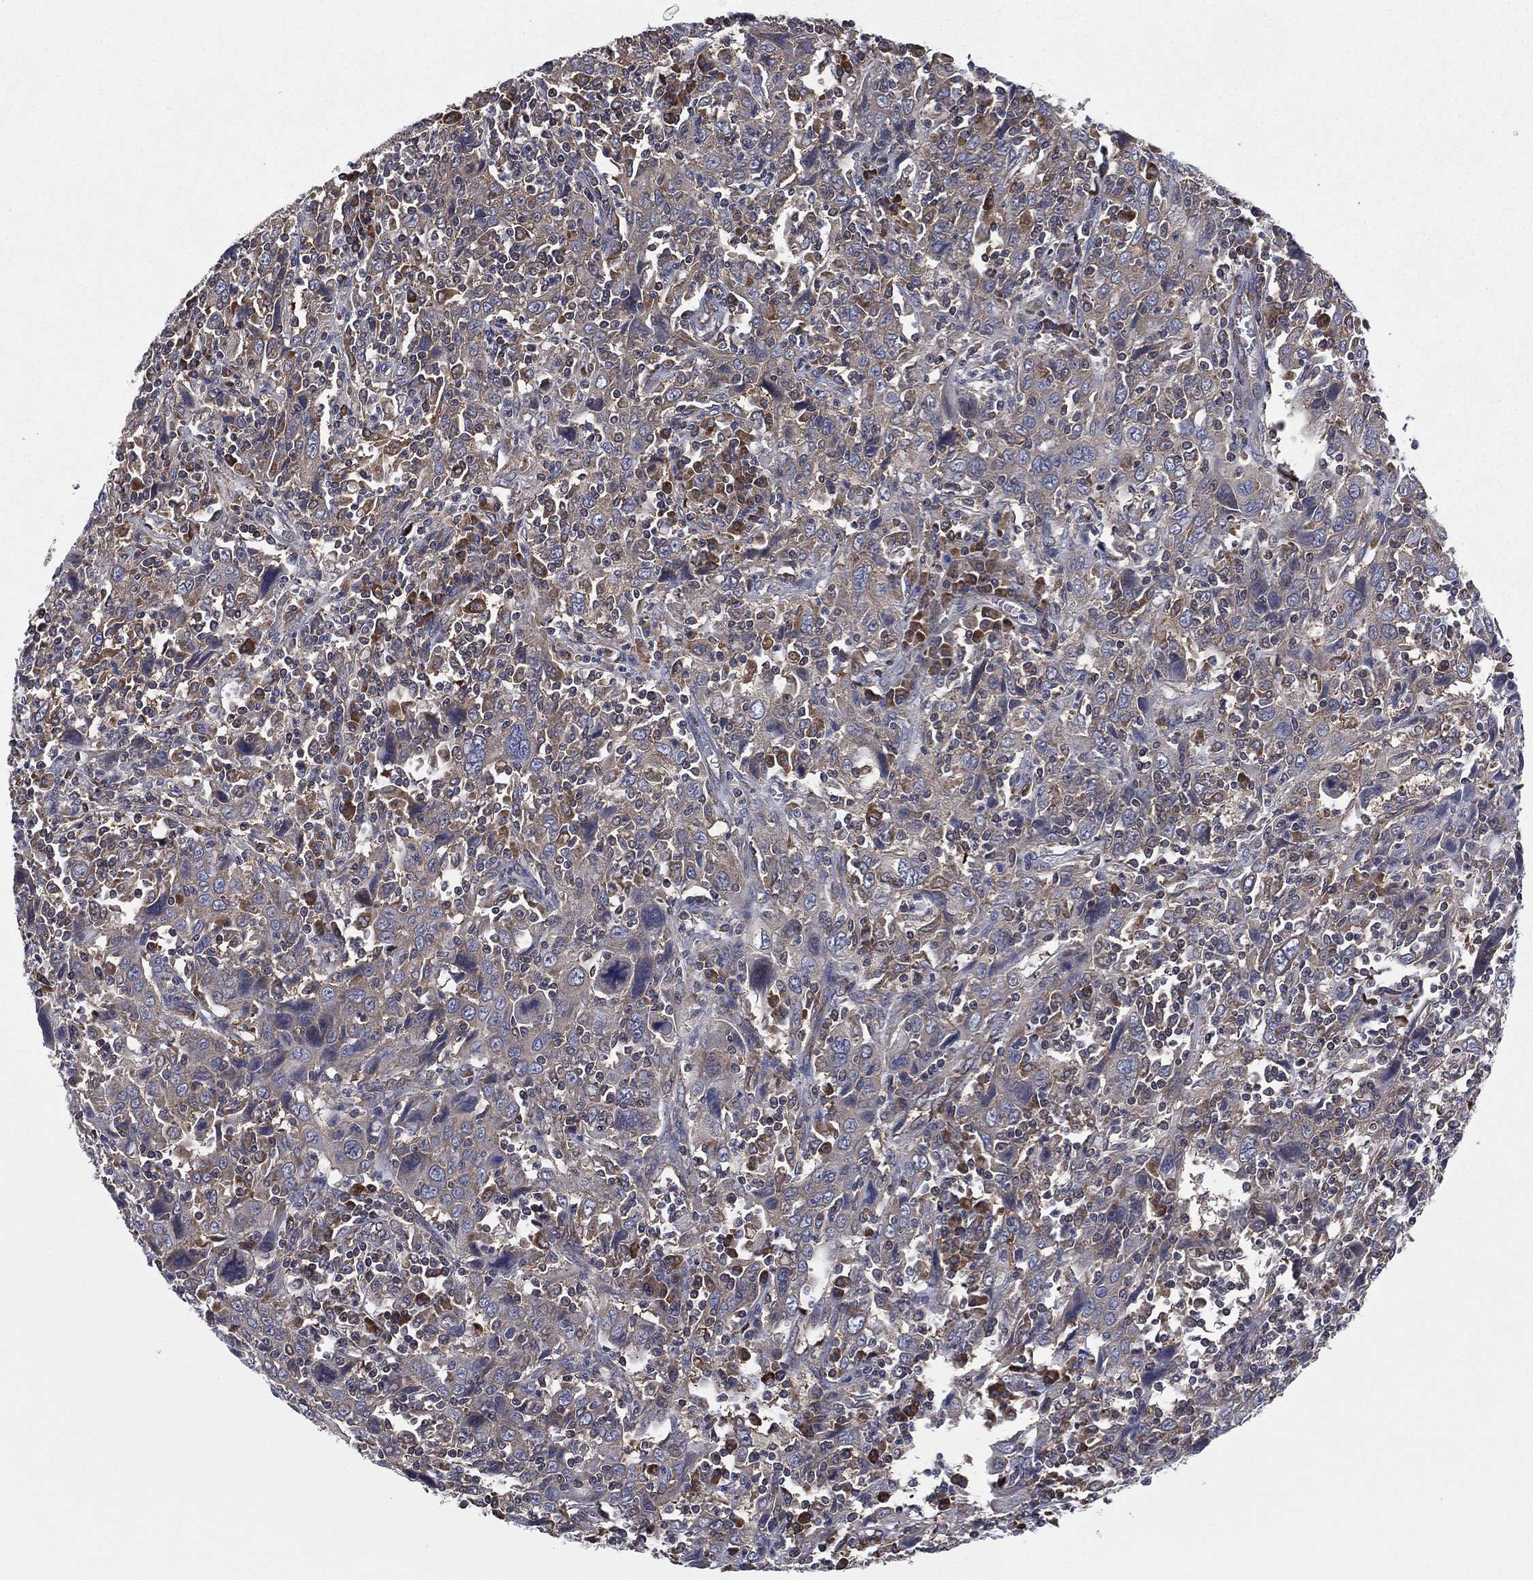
{"staining": {"intensity": "negative", "quantity": "none", "location": "none"}, "tissue": "cervical cancer", "cell_type": "Tumor cells", "image_type": "cancer", "snomed": [{"axis": "morphology", "description": "Squamous cell carcinoma, NOS"}, {"axis": "topography", "description": "Cervix"}], "caption": "There is no significant expression in tumor cells of squamous cell carcinoma (cervical).", "gene": "C2orf76", "patient": {"sex": "female", "age": 46}}